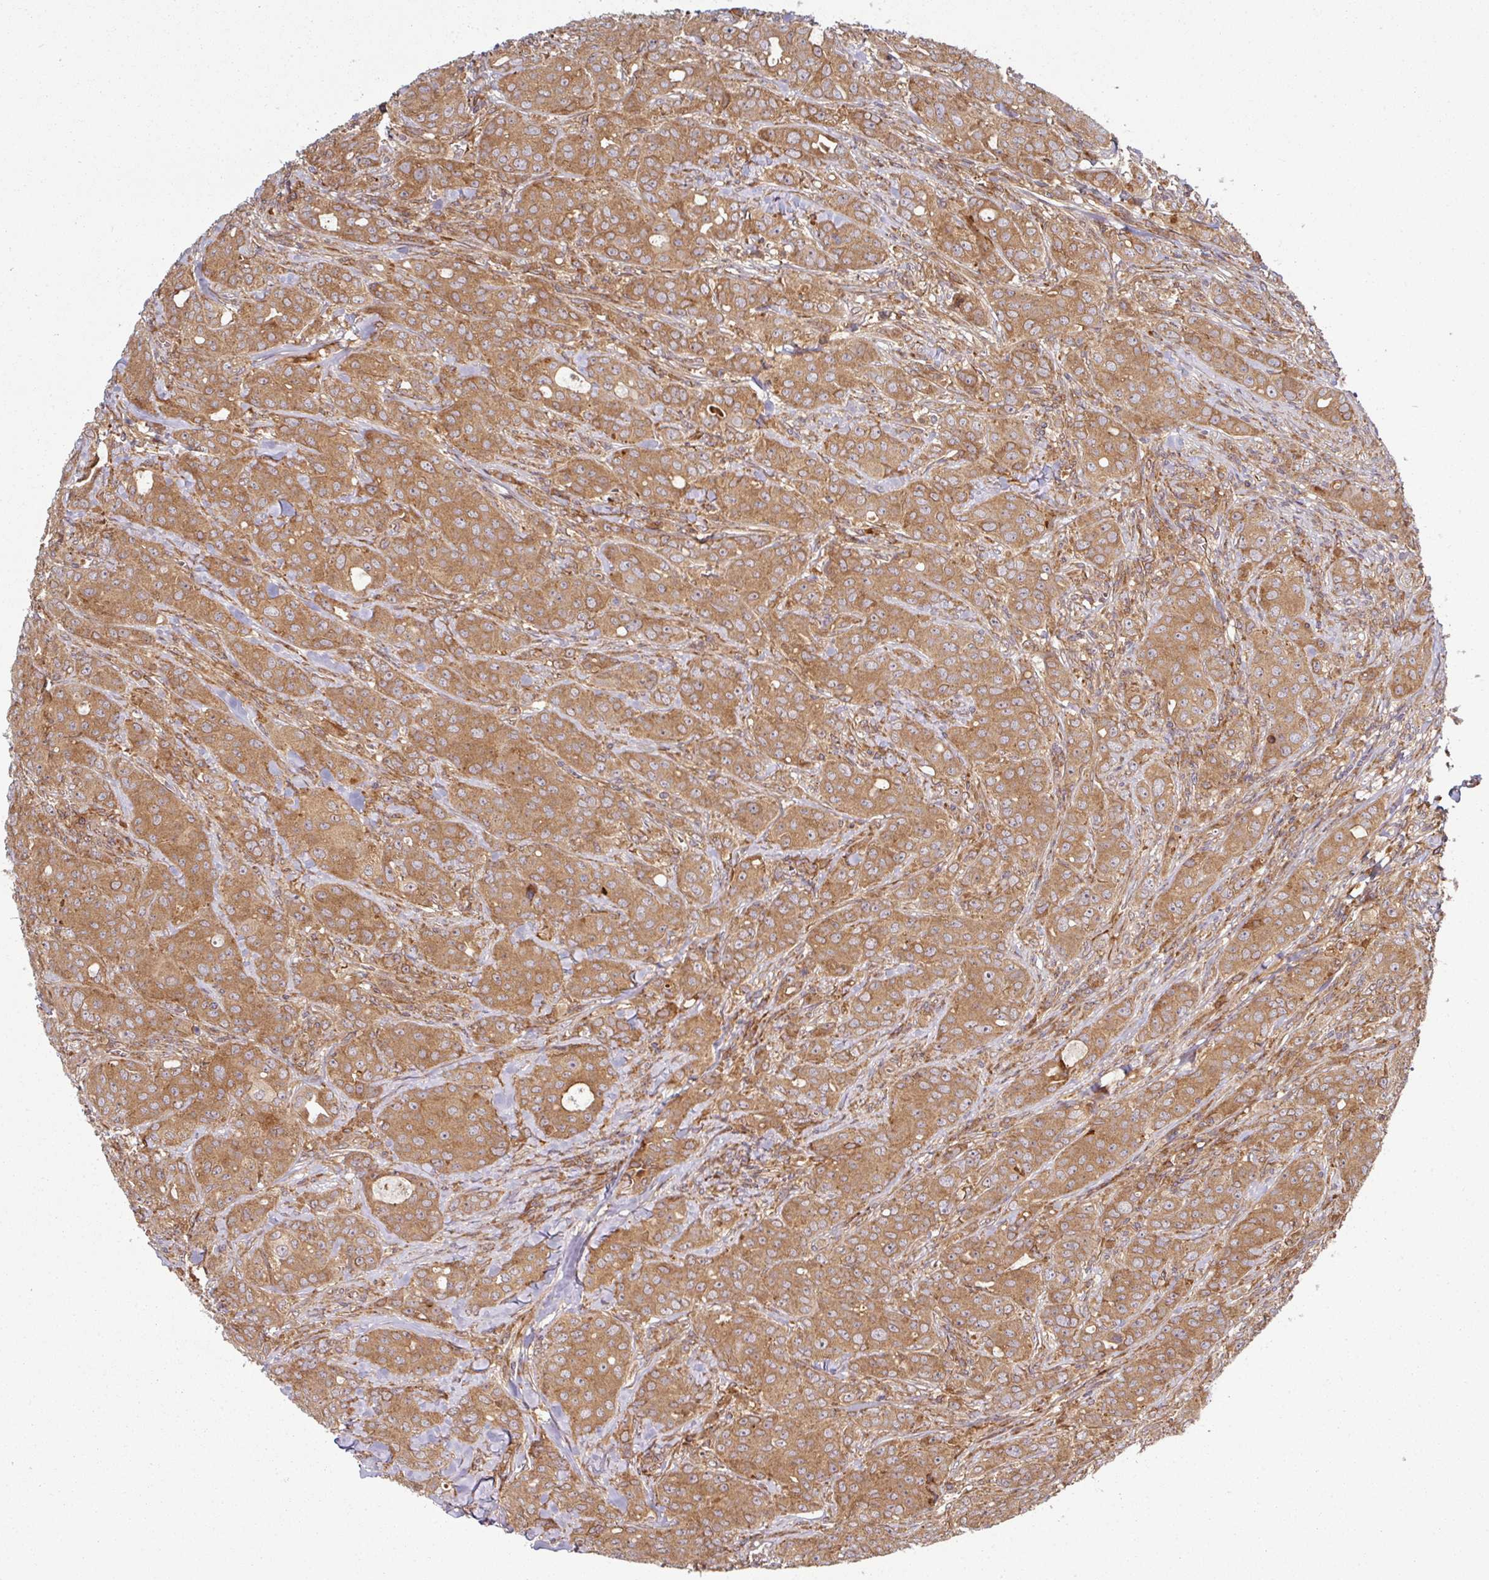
{"staining": {"intensity": "moderate", "quantity": ">75%", "location": "cytoplasmic/membranous"}, "tissue": "breast cancer", "cell_type": "Tumor cells", "image_type": "cancer", "snomed": [{"axis": "morphology", "description": "Duct carcinoma"}, {"axis": "topography", "description": "Breast"}], "caption": "A brown stain labels moderate cytoplasmic/membranous positivity of a protein in intraductal carcinoma (breast) tumor cells. The staining was performed using DAB, with brown indicating positive protein expression. Nuclei are stained blue with hematoxylin.", "gene": "RAB5A", "patient": {"sex": "female", "age": 43}}